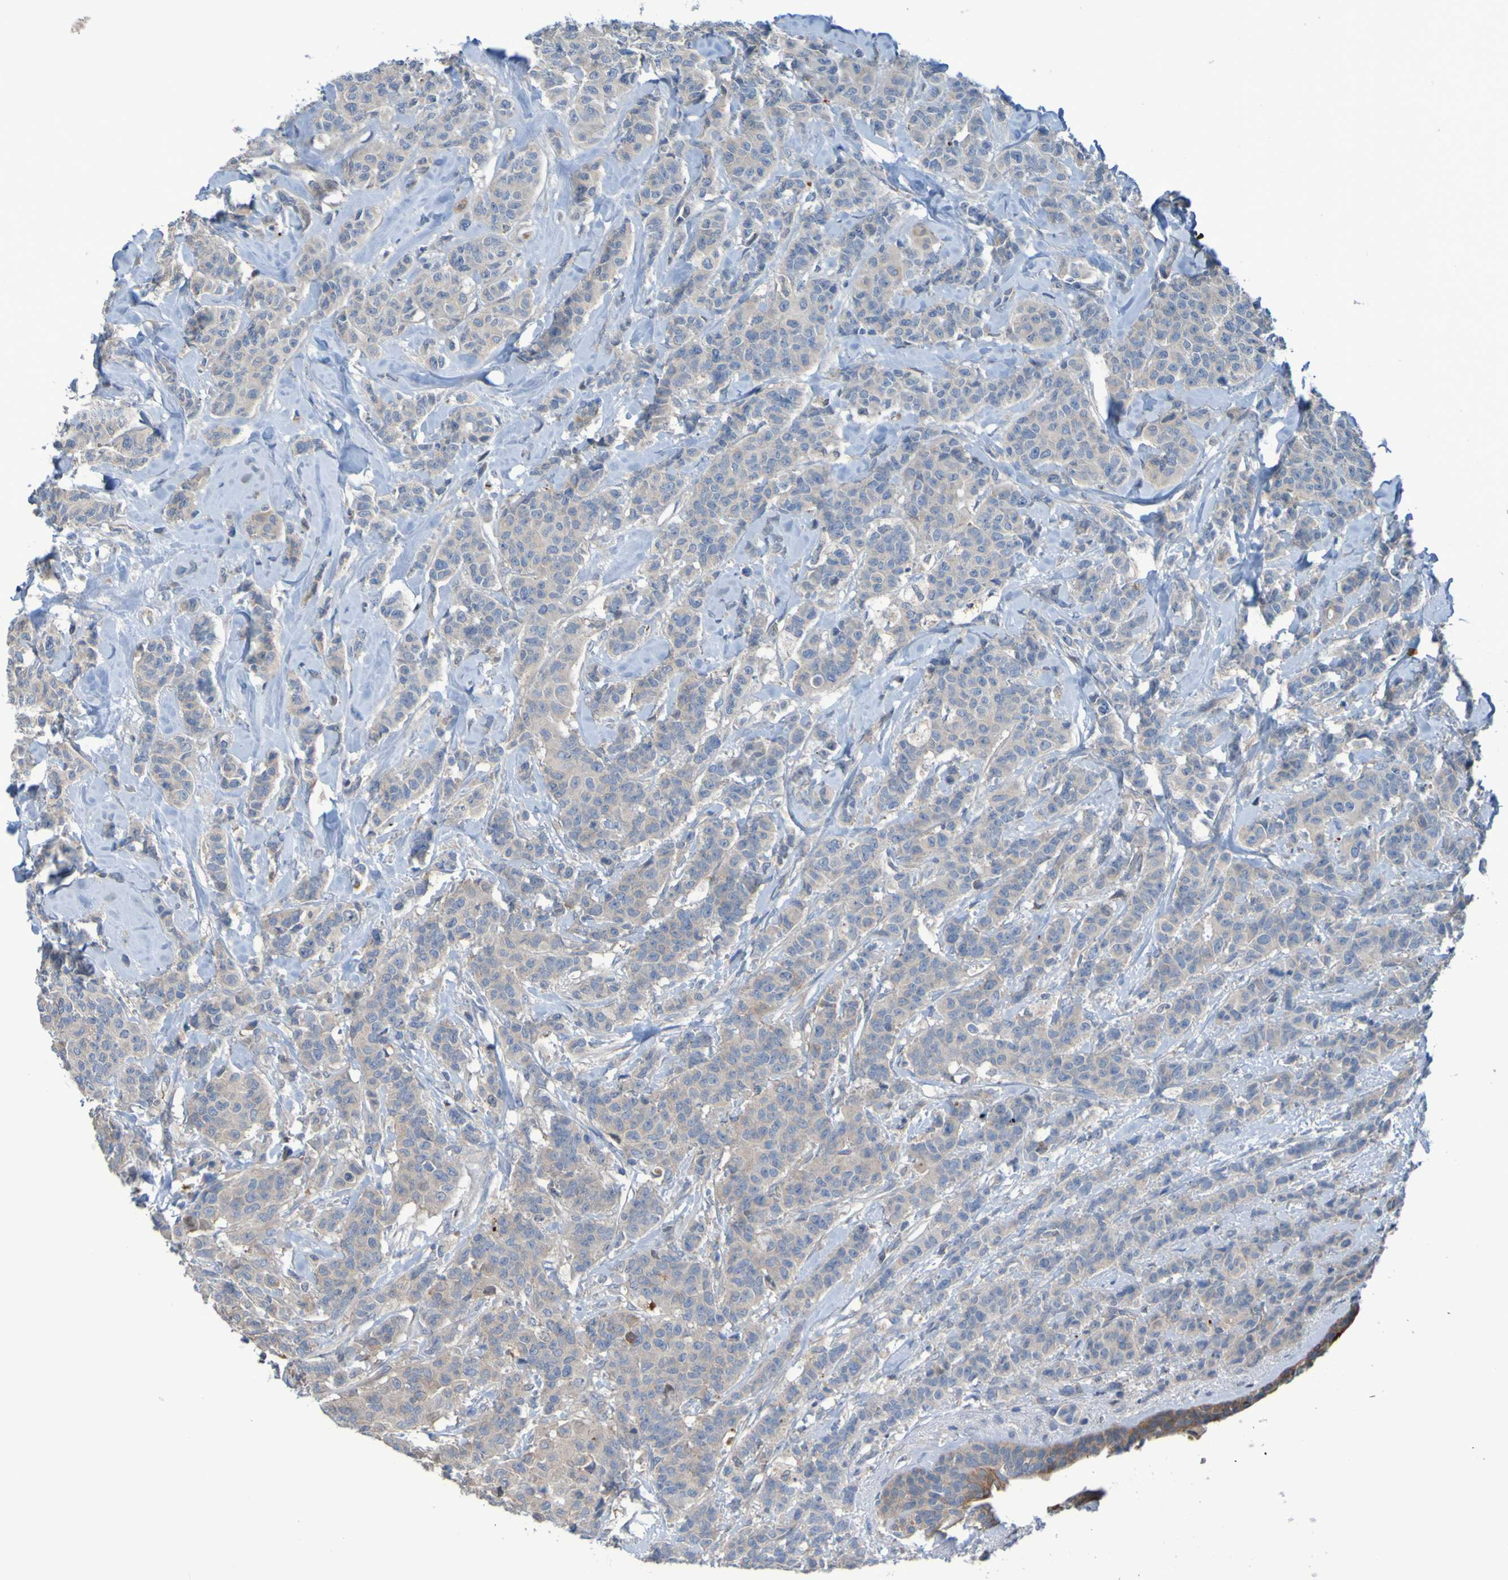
{"staining": {"intensity": "weak", "quantity": ">75%", "location": "cytoplasmic/membranous"}, "tissue": "breast cancer", "cell_type": "Tumor cells", "image_type": "cancer", "snomed": [{"axis": "morphology", "description": "Normal tissue, NOS"}, {"axis": "morphology", "description": "Duct carcinoma"}, {"axis": "topography", "description": "Breast"}], "caption": "Weak cytoplasmic/membranous protein expression is appreciated in approximately >75% of tumor cells in infiltrating ductal carcinoma (breast). Ihc stains the protein of interest in brown and the nuclei are stained blue.", "gene": "NPRL3", "patient": {"sex": "female", "age": 40}}